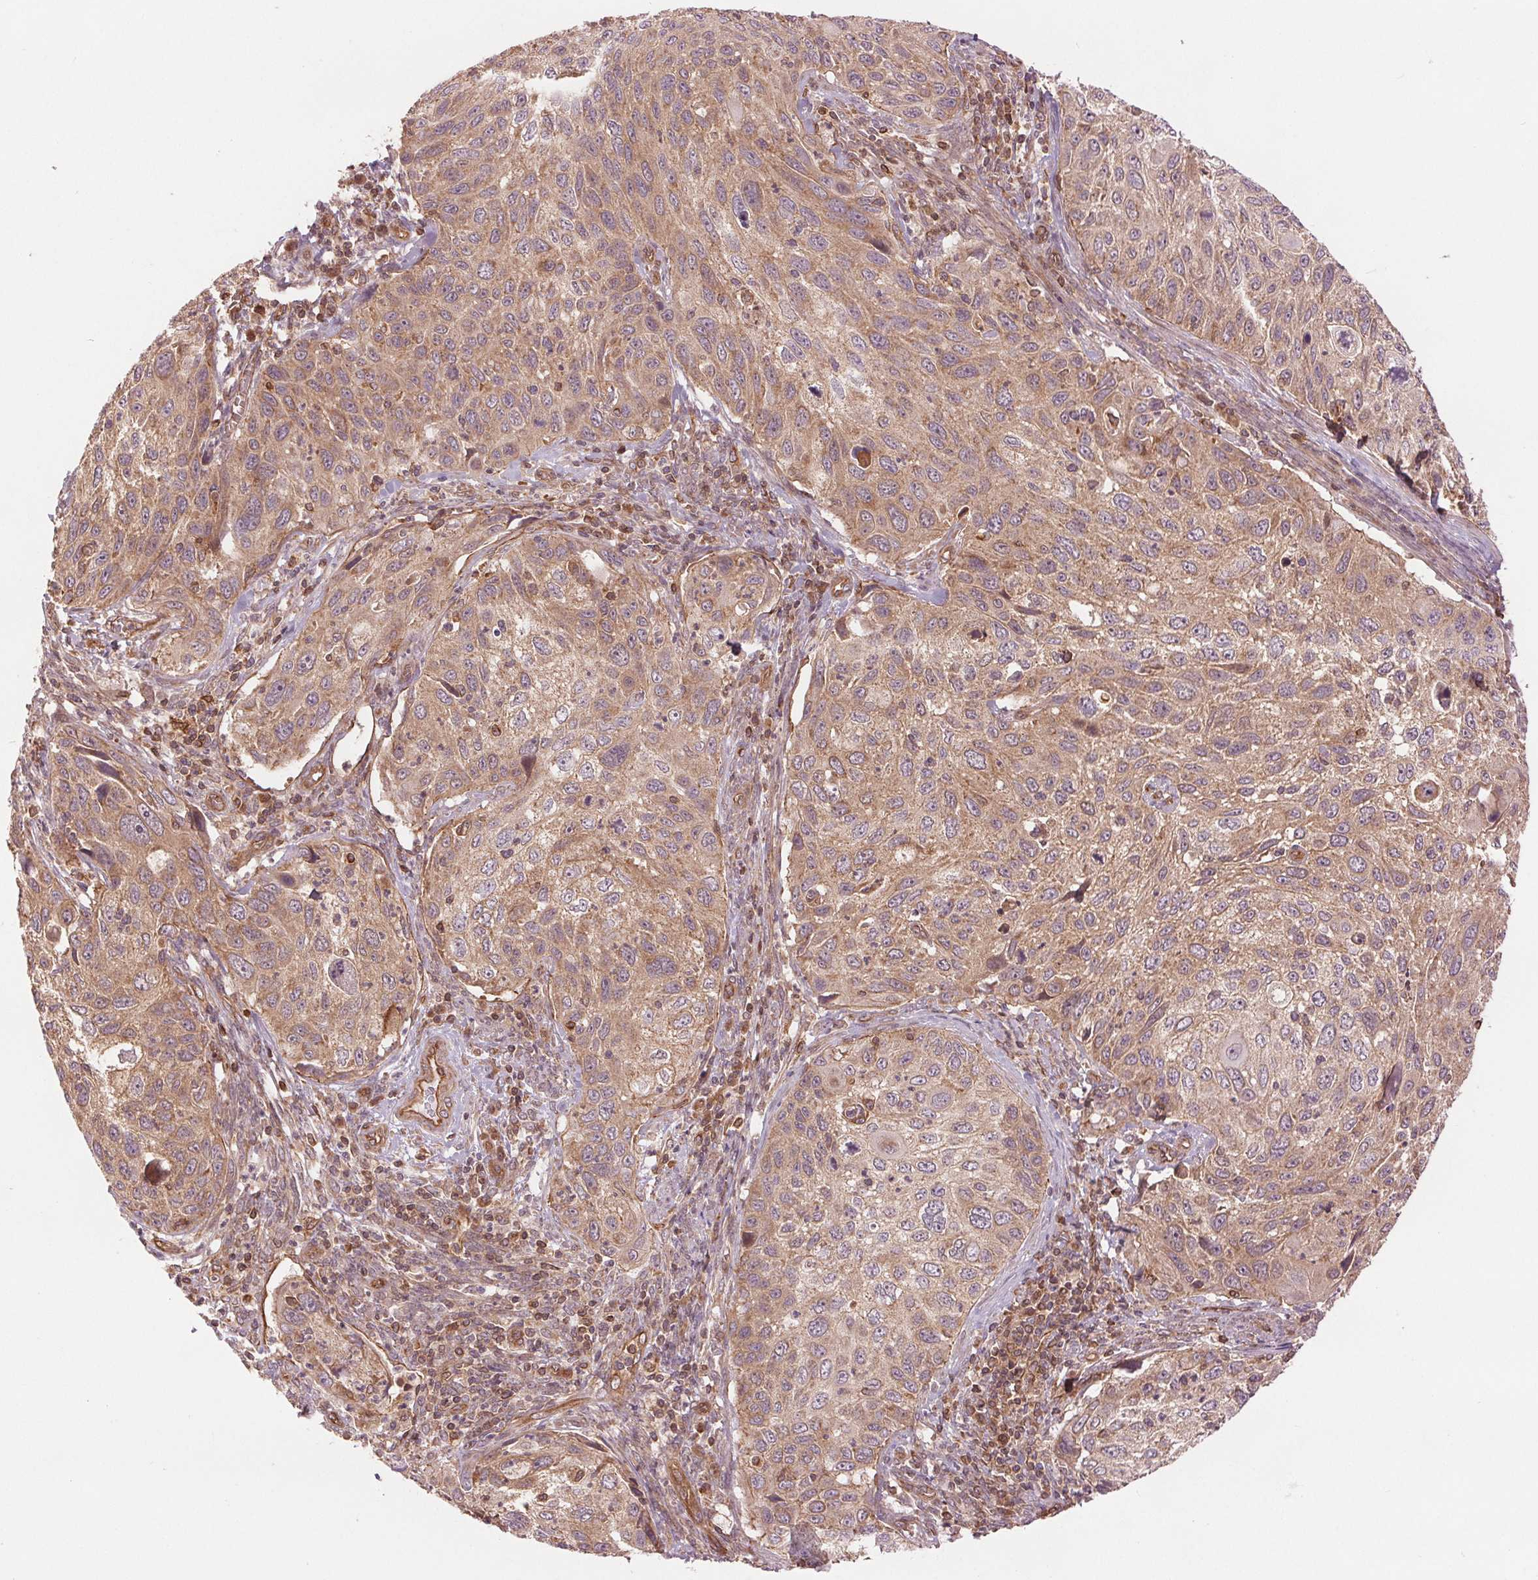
{"staining": {"intensity": "moderate", "quantity": ">75%", "location": "cytoplasmic/membranous"}, "tissue": "cervical cancer", "cell_type": "Tumor cells", "image_type": "cancer", "snomed": [{"axis": "morphology", "description": "Squamous cell carcinoma, NOS"}, {"axis": "topography", "description": "Cervix"}], "caption": "Tumor cells reveal medium levels of moderate cytoplasmic/membranous expression in approximately >75% of cells in human cervical cancer.", "gene": "STARD7", "patient": {"sex": "female", "age": 70}}